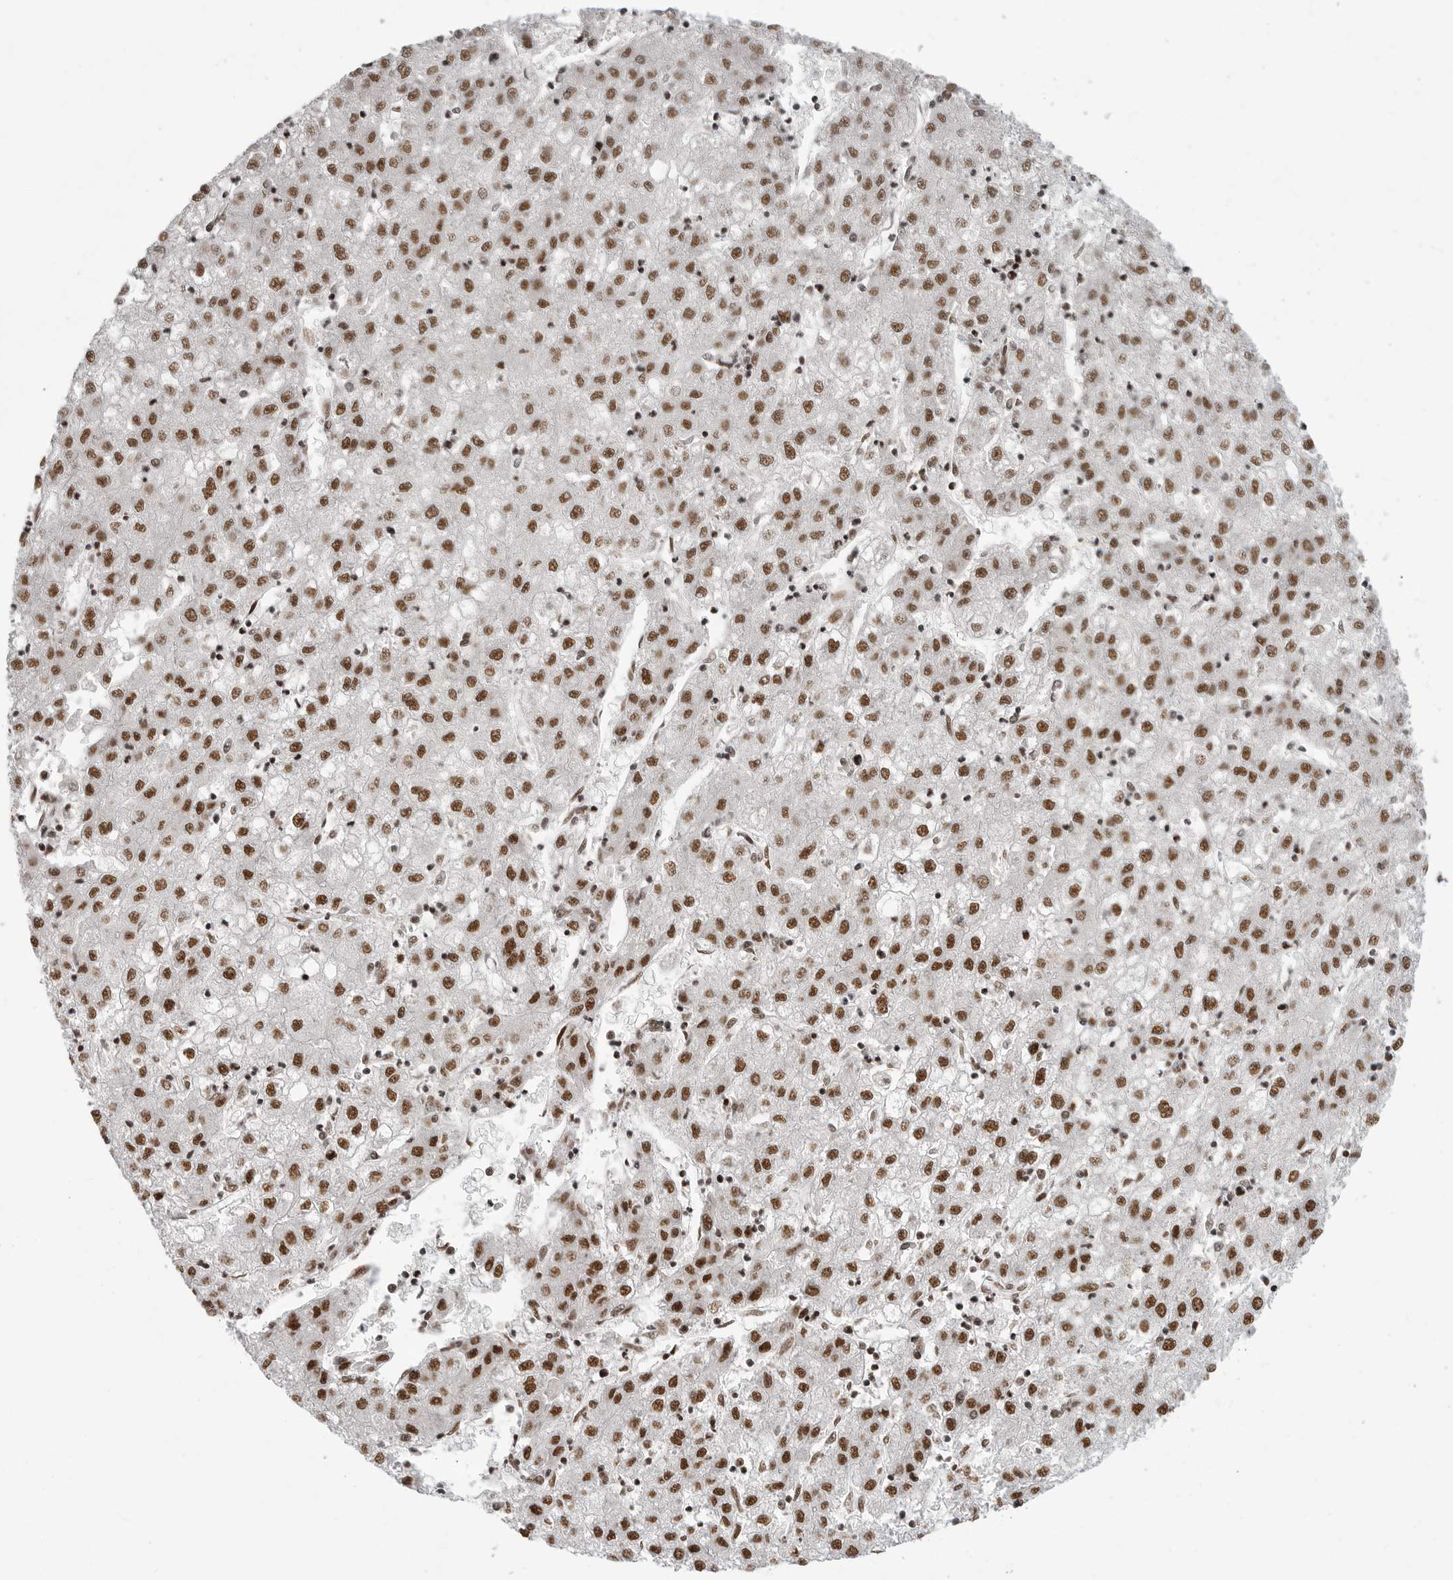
{"staining": {"intensity": "moderate", "quantity": ">75%", "location": "nuclear"}, "tissue": "liver cancer", "cell_type": "Tumor cells", "image_type": "cancer", "snomed": [{"axis": "morphology", "description": "Carcinoma, Hepatocellular, NOS"}, {"axis": "topography", "description": "Liver"}], "caption": "Protein staining of hepatocellular carcinoma (liver) tissue reveals moderate nuclear staining in about >75% of tumor cells.", "gene": "BCLAF1", "patient": {"sex": "male", "age": 72}}